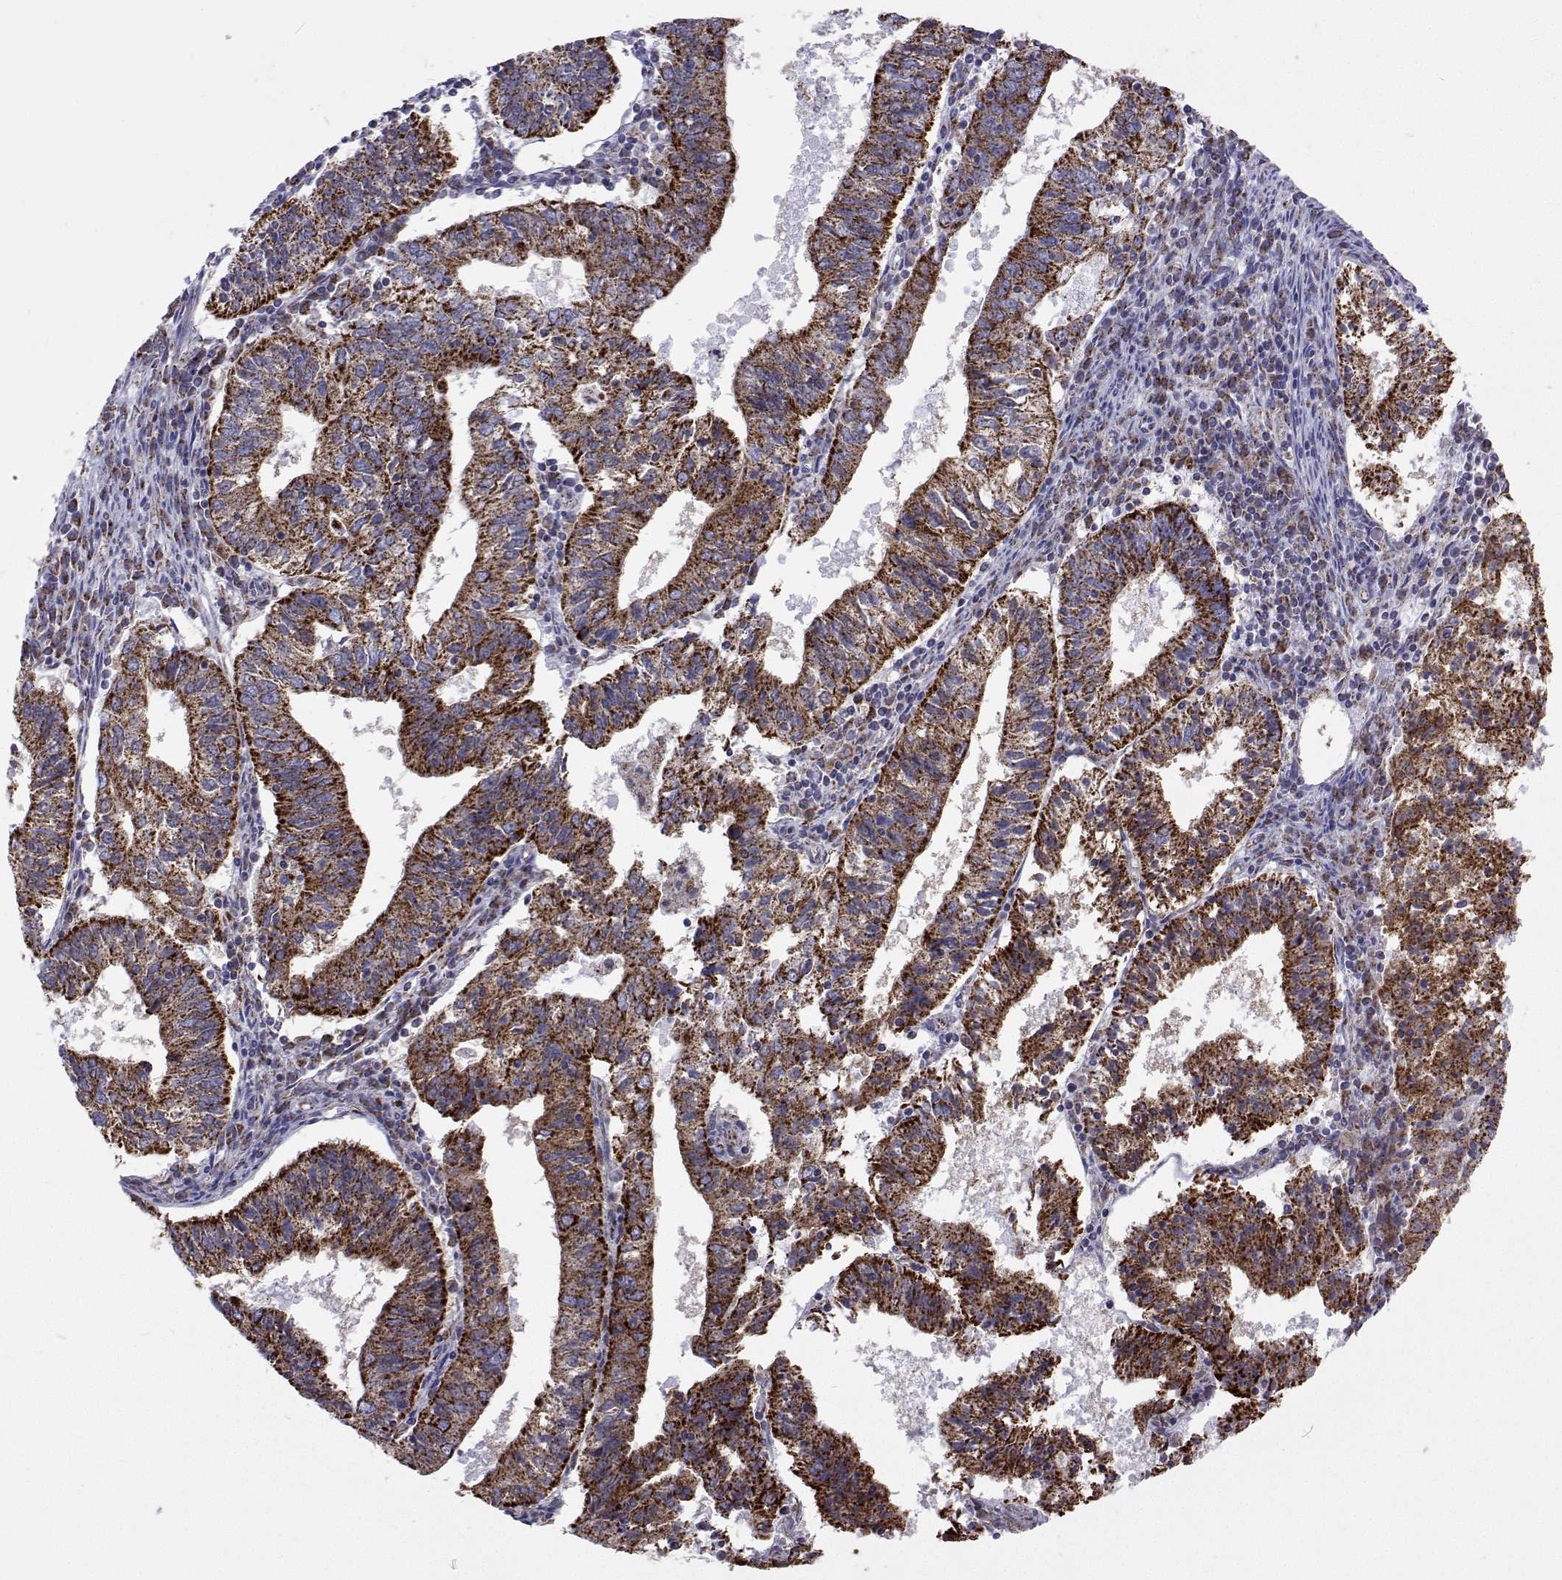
{"staining": {"intensity": "strong", "quantity": ">75%", "location": "cytoplasmic/membranous"}, "tissue": "endometrial cancer", "cell_type": "Tumor cells", "image_type": "cancer", "snomed": [{"axis": "morphology", "description": "Adenocarcinoma, NOS"}, {"axis": "topography", "description": "Endometrium"}], "caption": "Human endometrial cancer stained for a protein (brown) reveals strong cytoplasmic/membranous positive positivity in about >75% of tumor cells.", "gene": "MCCC2", "patient": {"sex": "female", "age": 82}}